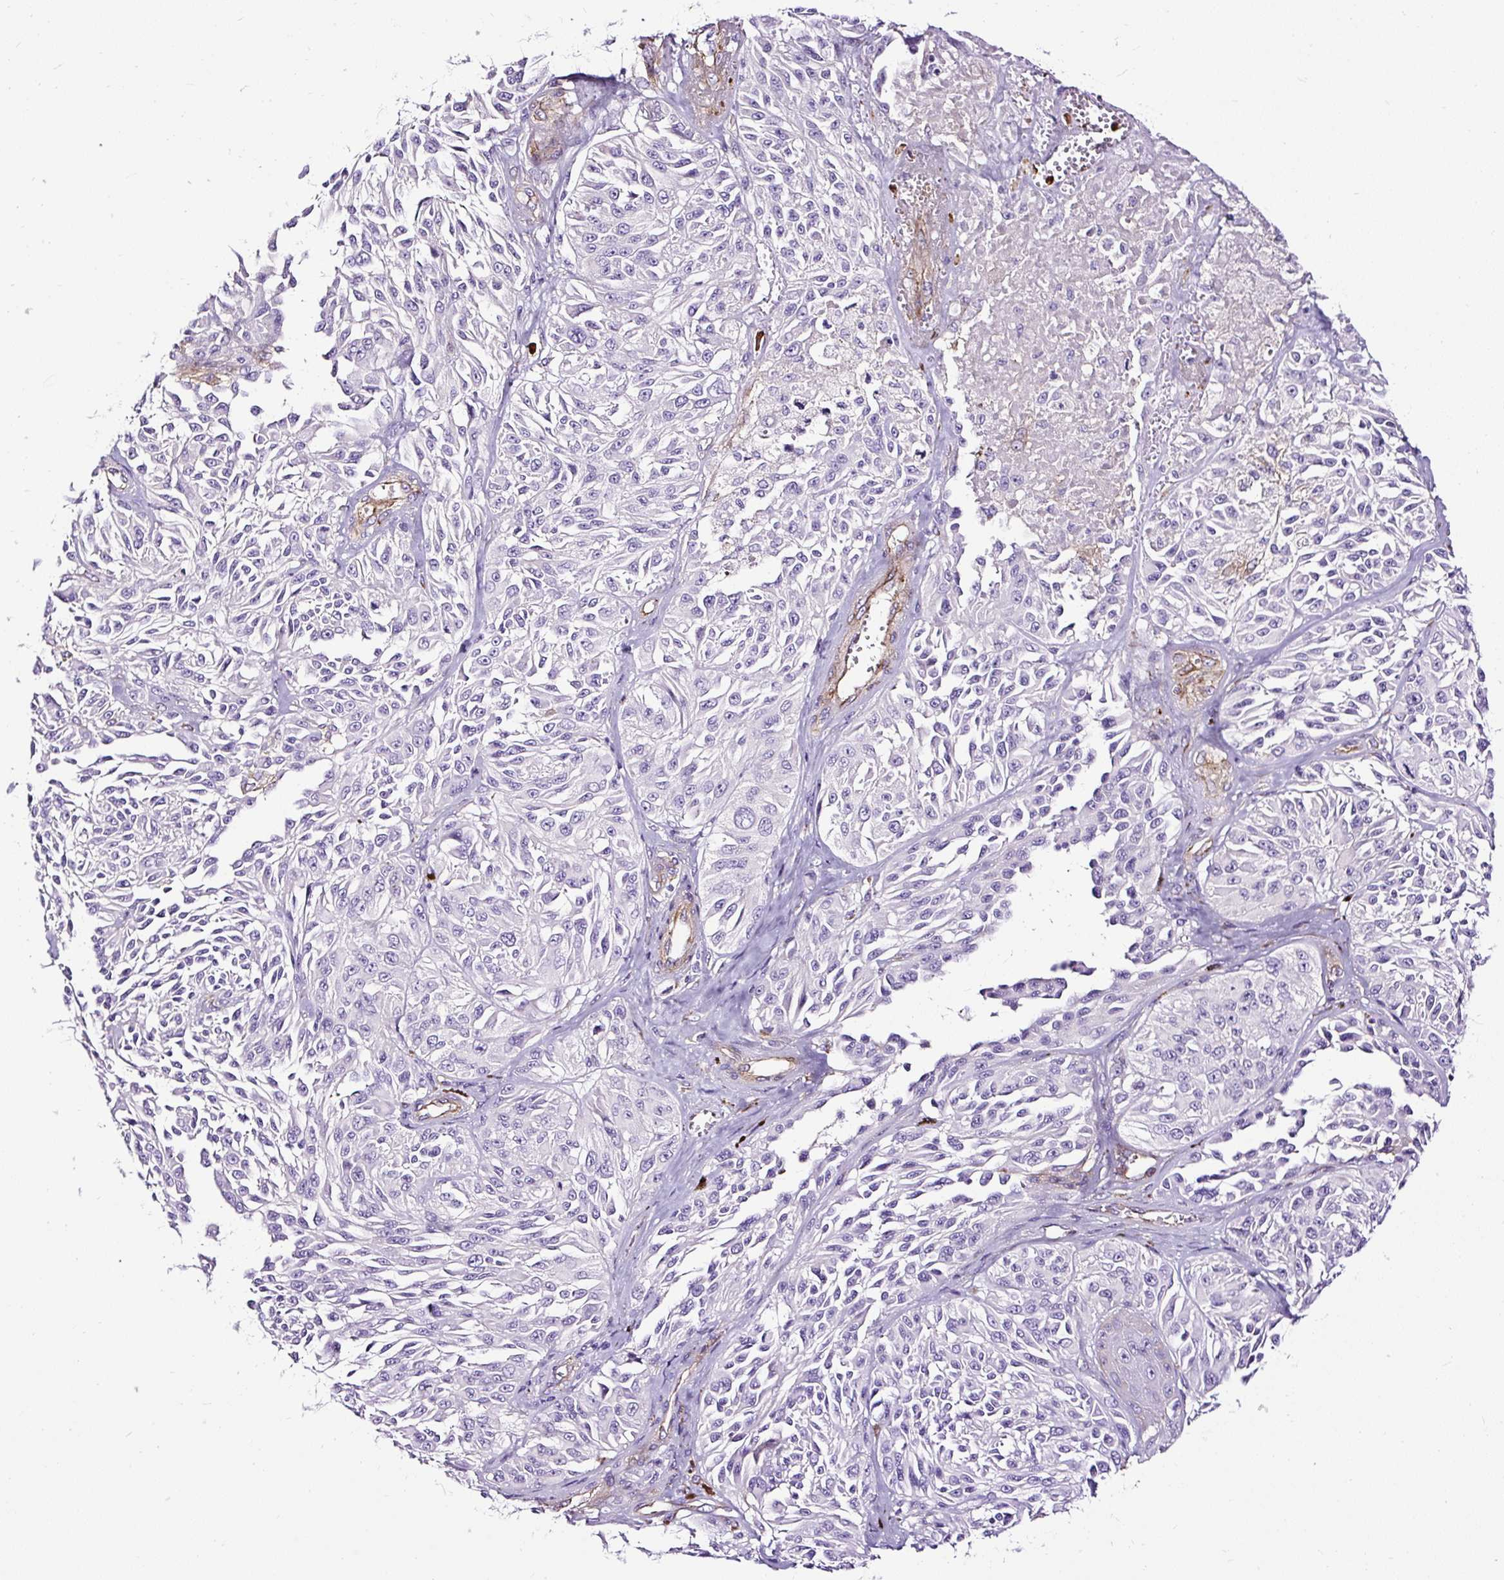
{"staining": {"intensity": "negative", "quantity": "none", "location": "none"}, "tissue": "melanoma", "cell_type": "Tumor cells", "image_type": "cancer", "snomed": [{"axis": "morphology", "description": "Malignant melanoma, NOS"}, {"axis": "topography", "description": "Skin"}], "caption": "Melanoma stained for a protein using IHC displays no expression tumor cells.", "gene": "SLC7A8", "patient": {"sex": "male", "age": 94}}